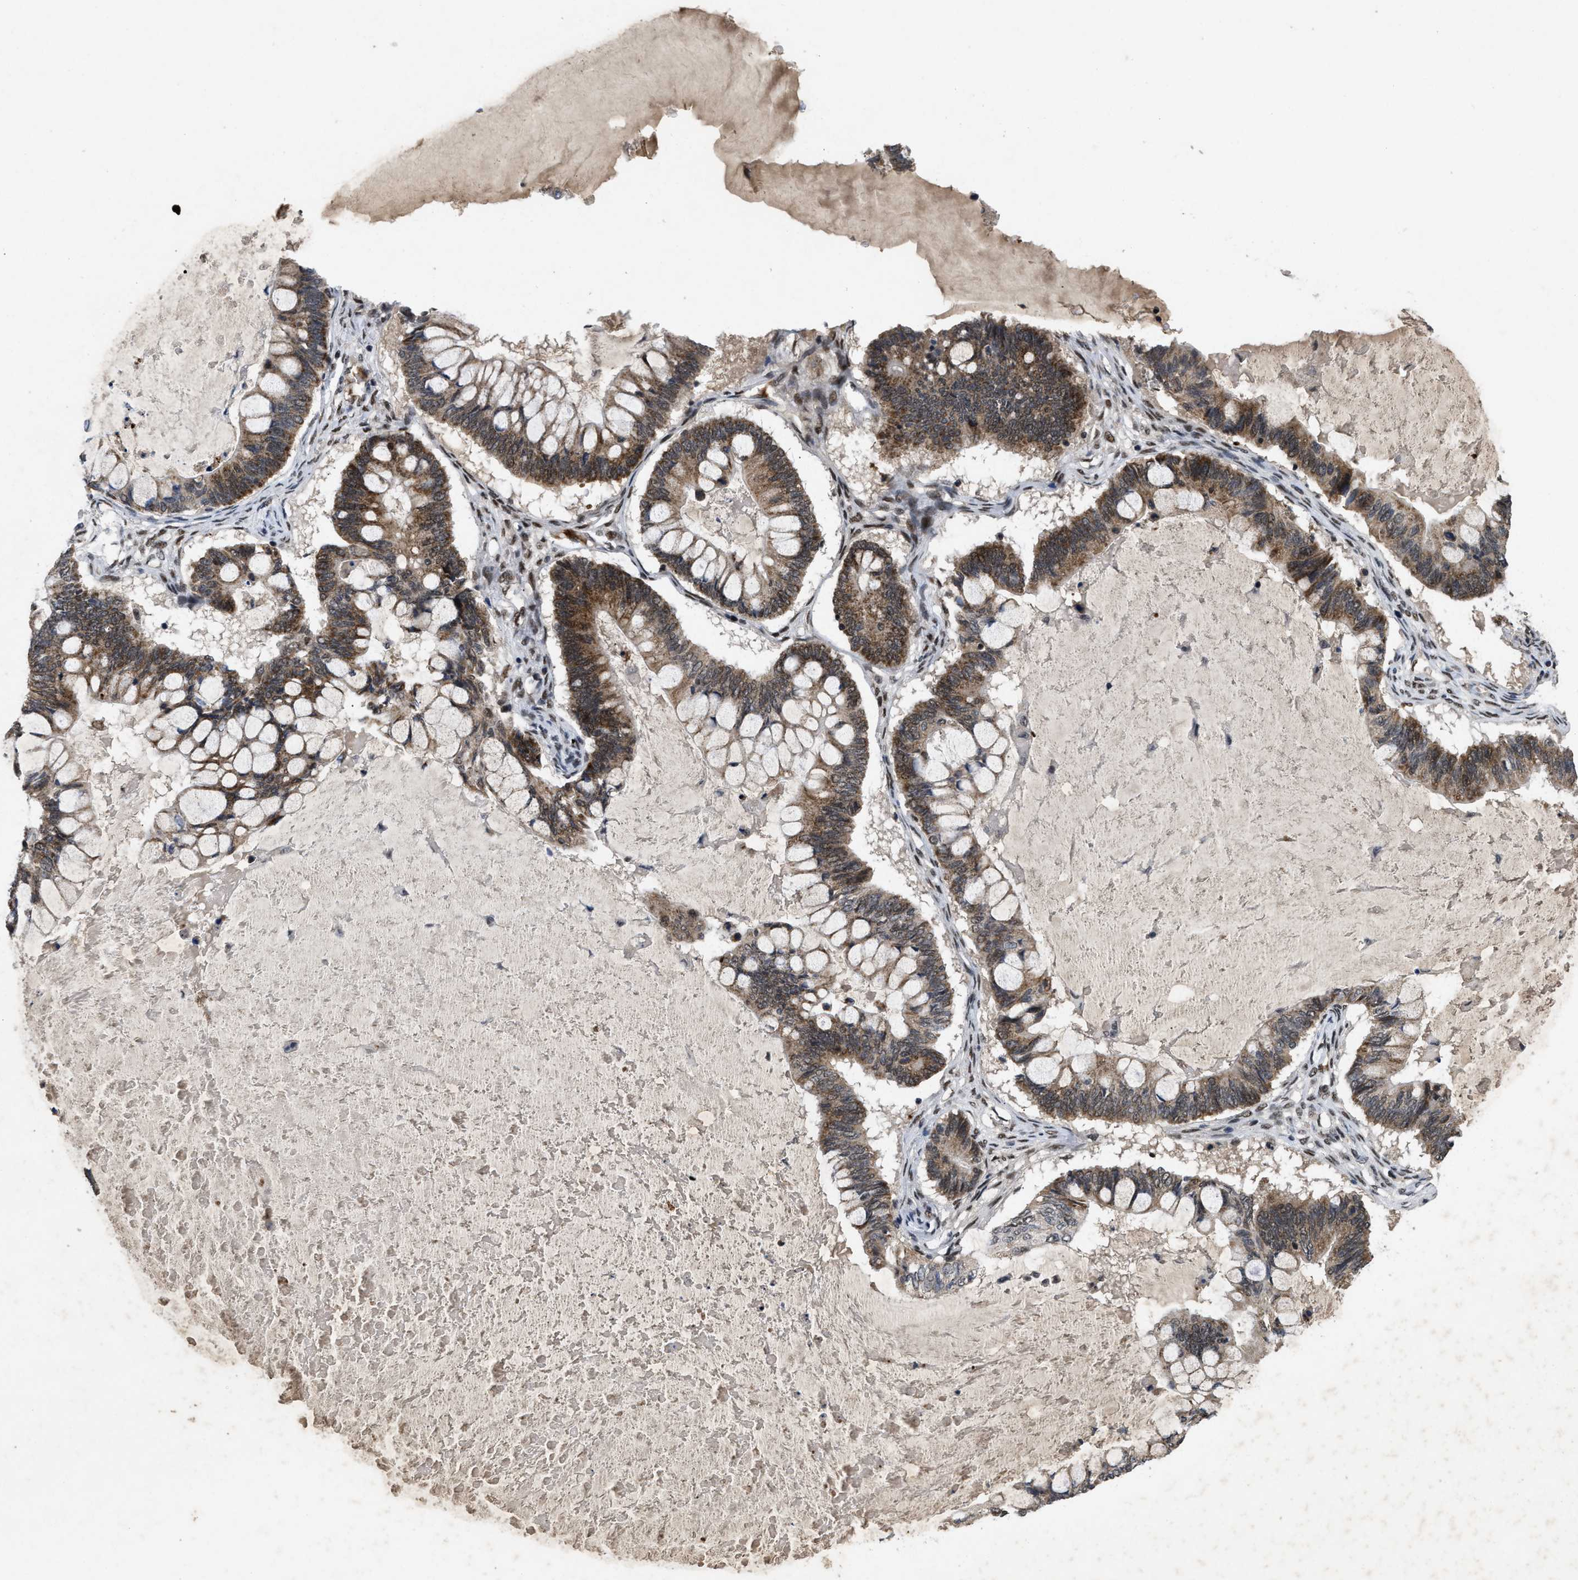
{"staining": {"intensity": "moderate", "quantity": "25%-75%", "location": "cytoplasmic/membranous"}, "tissue": "ovarian cancer", "cell_type": "Tumor cells", "image_type": "cancer", "snomed": [{"axis": "morphology", "description": "Cystadenocarcinoma, mucinous, NOS"}, {"axis": "topography", "description": "Ovary"}], "caption": "This histopathology image exhibits immunohistochemistry staining of human ovarian cancer, with medium moderate cytoplasmic/membranous positivity in approximately 25%-75% of tumor cells.", "gene": "ZNF346", "patient": {"sex": "female", "age": 61}}